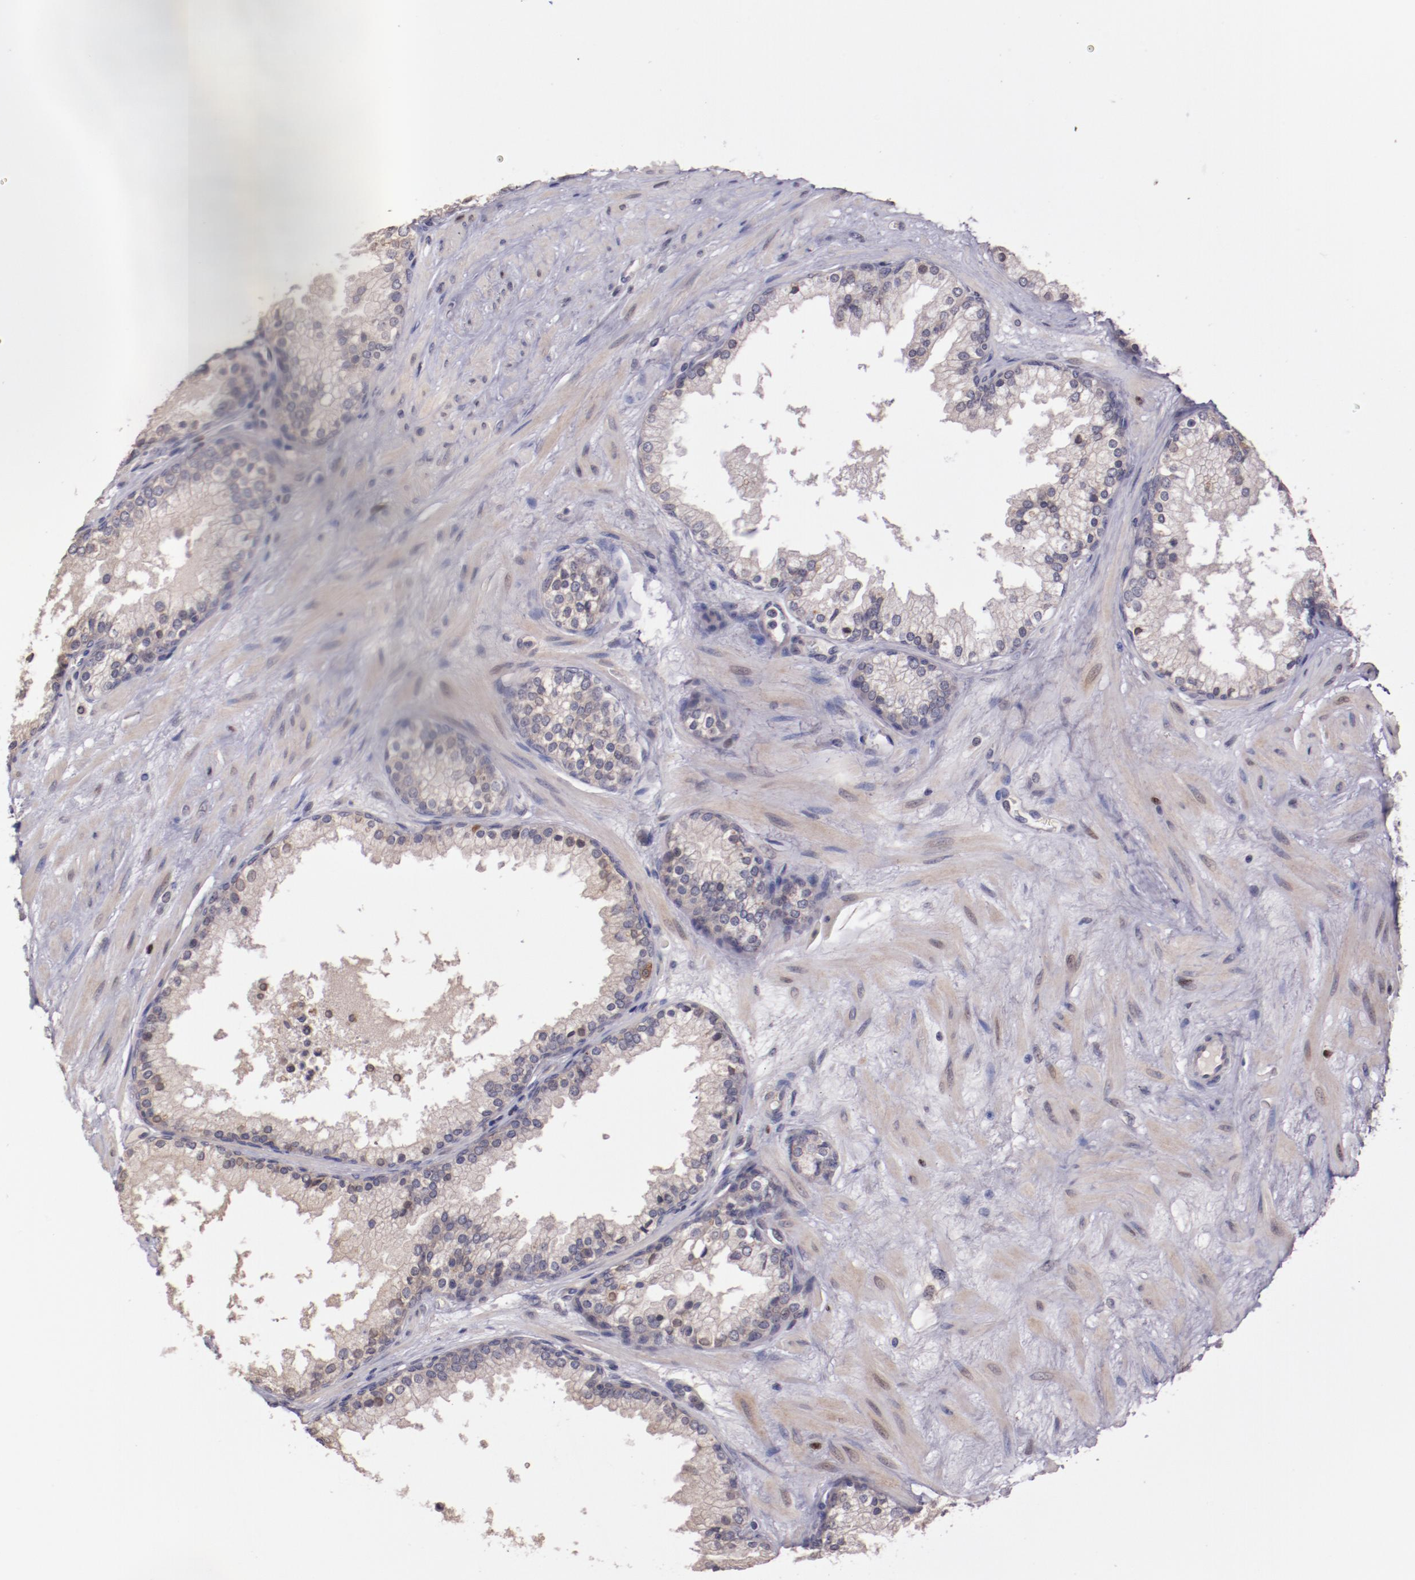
{"staining": {"intensity": "weak", "quantity": "25%-75%", "location": "cytoplasmic/membranous,nuclear"}, "tissue": "prostate cancer", "cell_type": "Tumor cells", "image_type": "cancer", "snomed": [{"axis": "morphology", "description": "Adenocarcinoma, Medium grade"}, {"axis": "topography", "description": "Prostate"}], "caption": "Immunohistochemistry photomicrograph of neoplastic tissue: human prostate medium-grade adenocarcinoma stained using IHC exhibits low levels of weak protein expression localized specifically in the cytoplasmic/membranous and nuclear of tumor cells, appearing as a cytoplasmic/membranous and nuclear brown color.", "gene": "NUP62CL", "patient": {"sex": "male", "age": 60}}